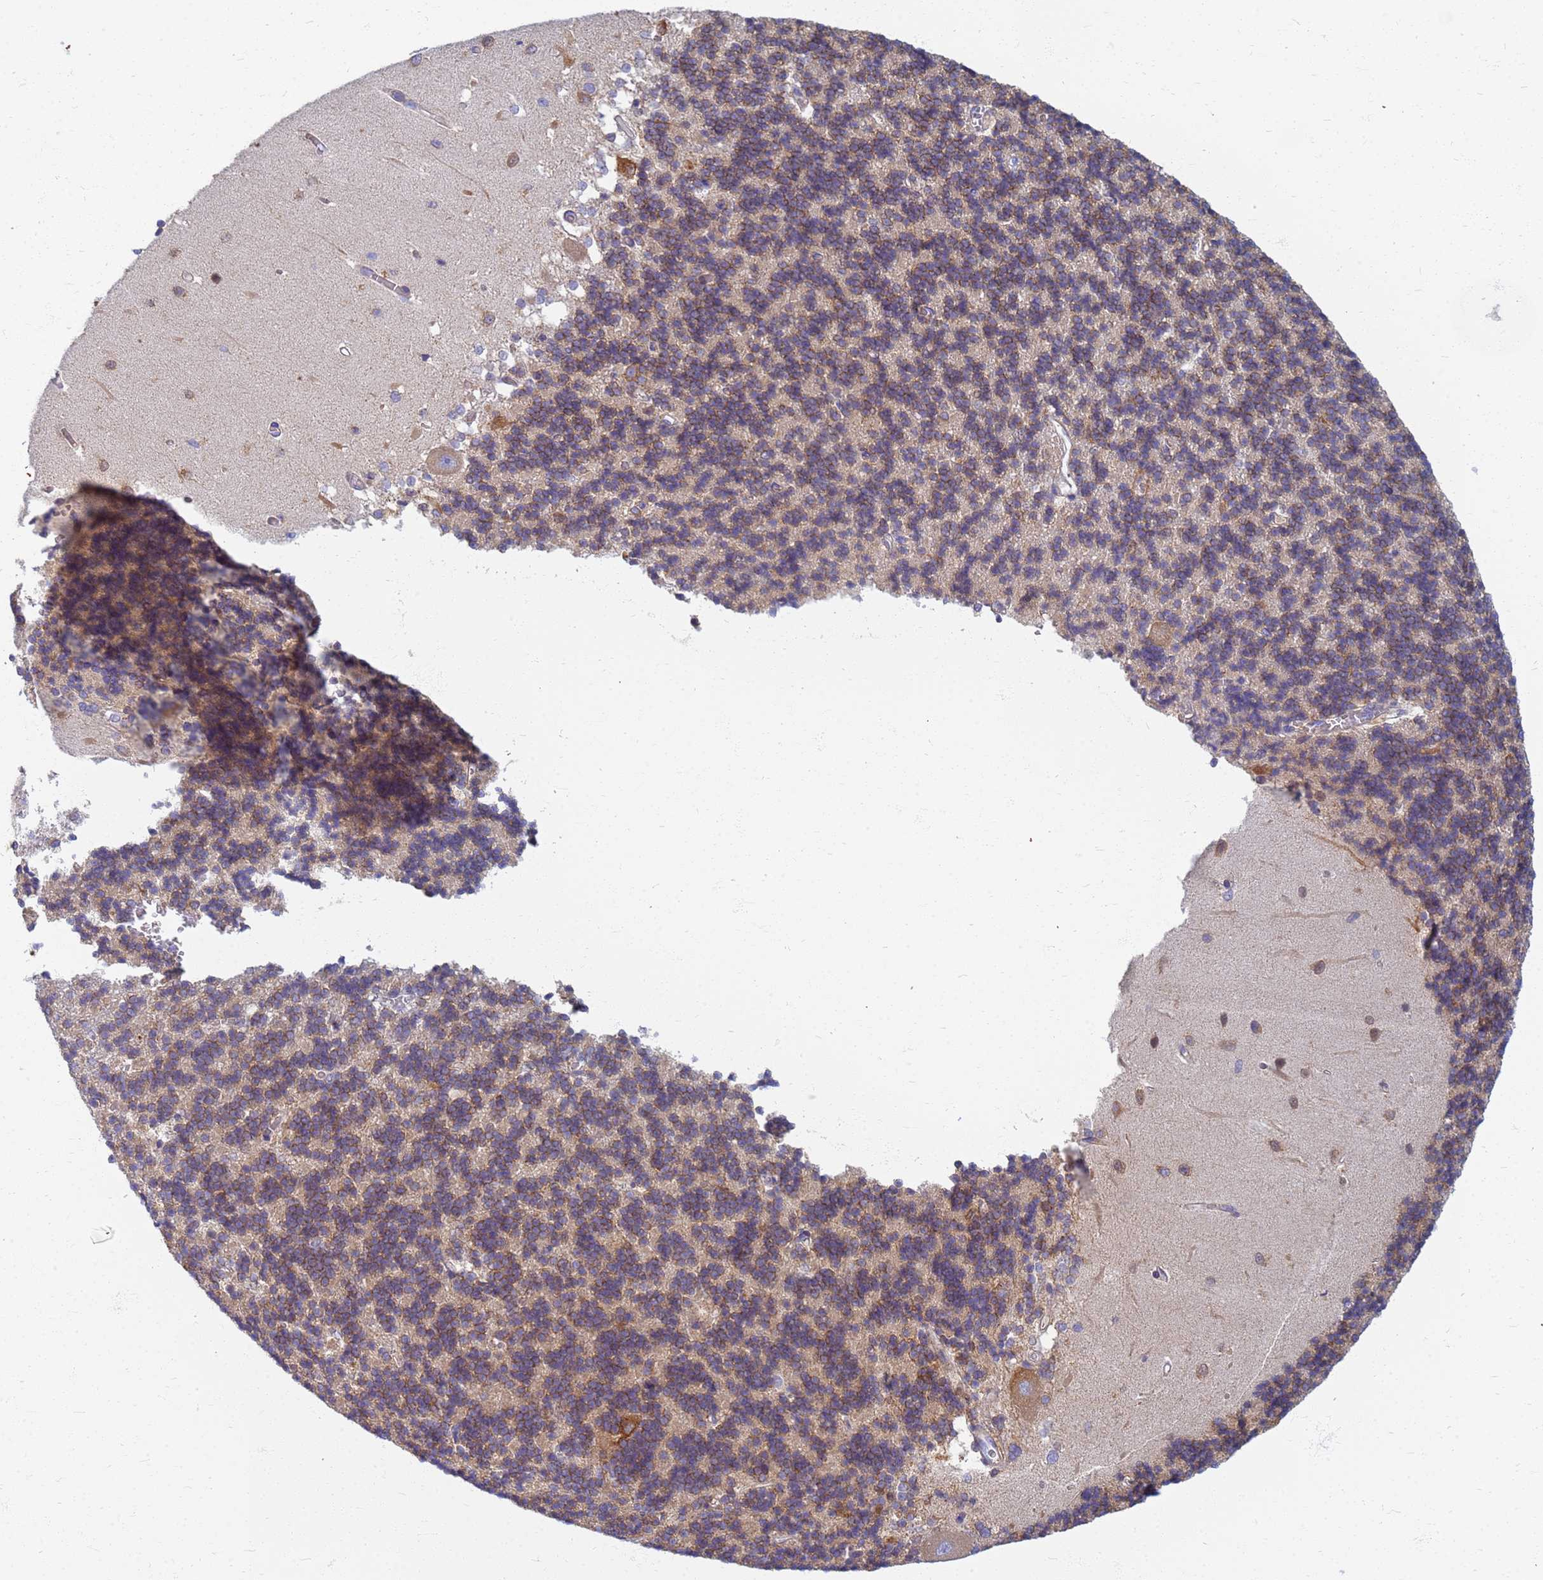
{"staining": {"intensity": "weak", "quantity": ">75%", "location": "cytoplasmic/membranous"}, "tissue": "cerebellum", "cell_type": "Cells in granular layer", "image_type": "normal", "snomed": [{"axis": "morphology", "description": "Normal tissue, NOS"}, {"axis": "topography", "description": "Cerebellum"}], "caption": "A low amount of weak cytoplasmic/membranous staining is present in about >75% of cells in granular layer in unremarkable cerebellum.", "gene": "EEA1", "patient": {"sex": "male", "age": 37}}